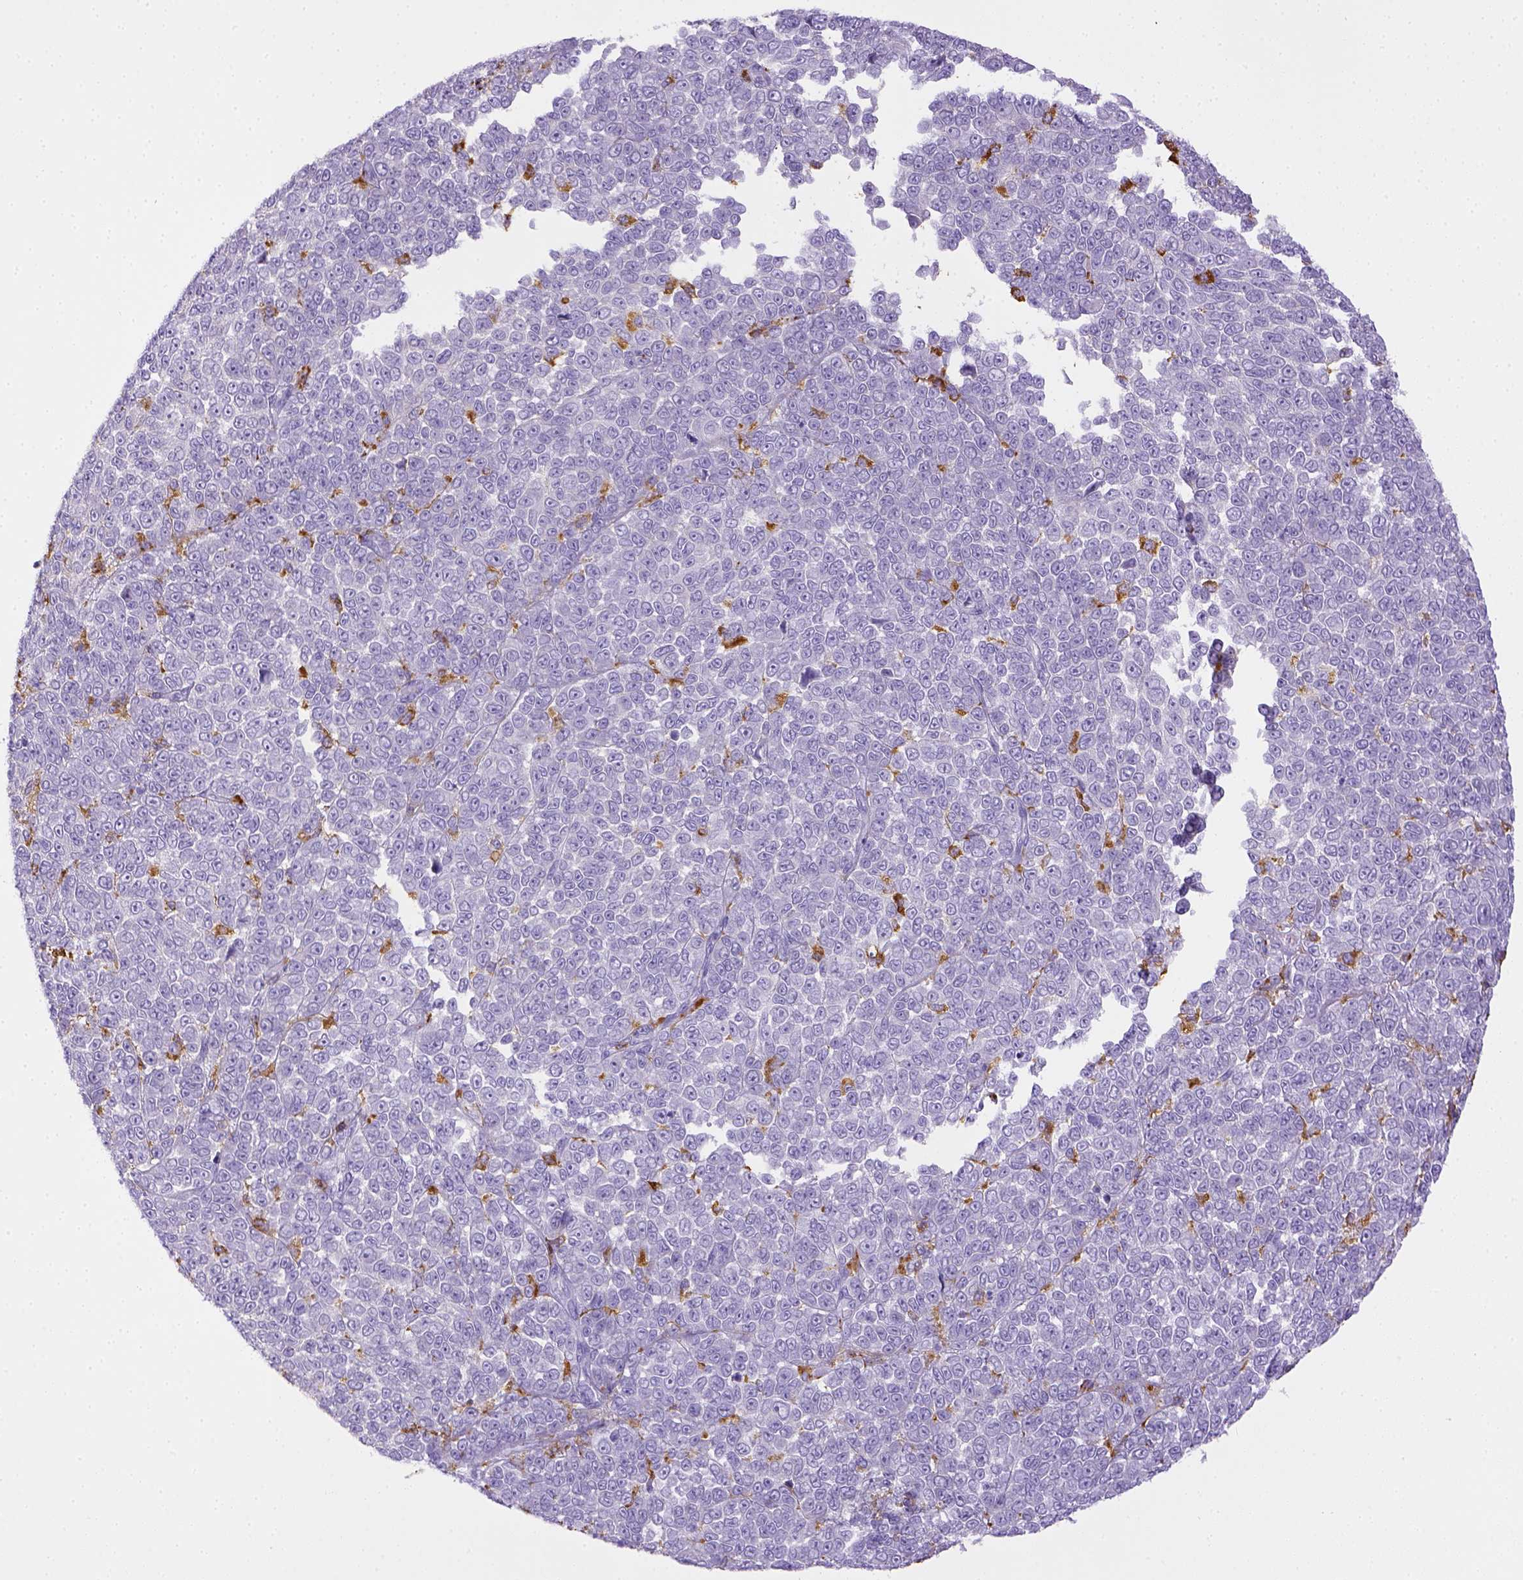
{"staining": {"intensity": "negative", "quantity": "none", "location": "none"}, "tissue": "melanoma", "cell_type": "Tumor cells", "image_type": "cancer", "snomed": [{"axis": "morphology", "description": "Malignant melanoma, NOS"}, {"axis": "topography", "description": "Skin"}], "caption": "DAB immunohistochemical staining of melanoma demonstrates no significant staining in tumor cells.", "gene": "CD68", "patient": {"sex": "female", "age": 95}}